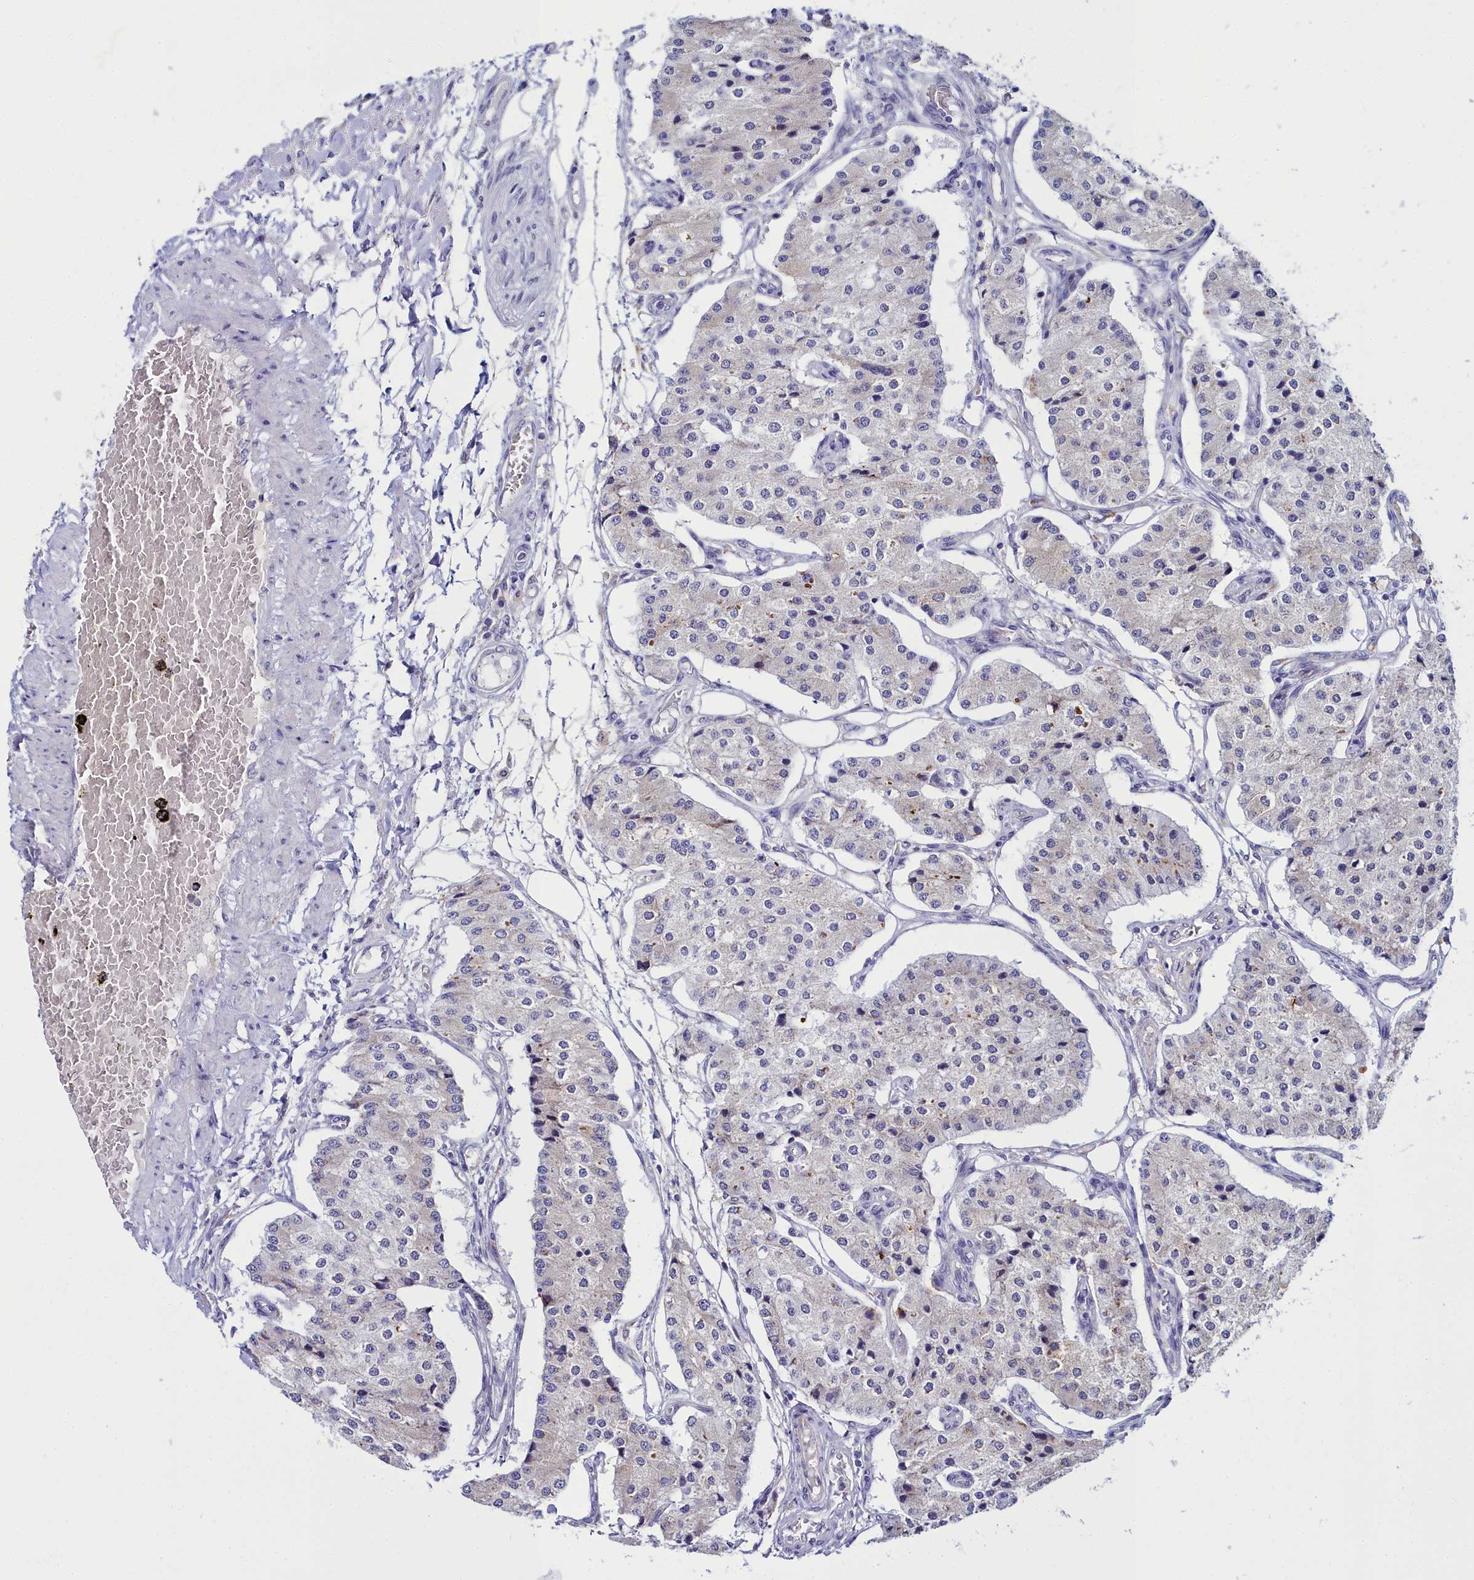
{"staining": {"intensity": "negative", "quantity": "none", "location": "none"}, "tissue": "carcinoid", "cell_type": "Tumor cells", "image_type": "cancer", "snomed": [{"axis": "morphology", "description": "Carcinoid, malignant, NOS"}, {"axis": "topography", "description": "Colon"}], "caption": "This is an immunohistochemistry (IHC) photomicrograph of human malignant carcinoid. There is no expression in tumor cells.", "gene": "ELAPOR2", "patient": {"sex": "female", "age": 52}}